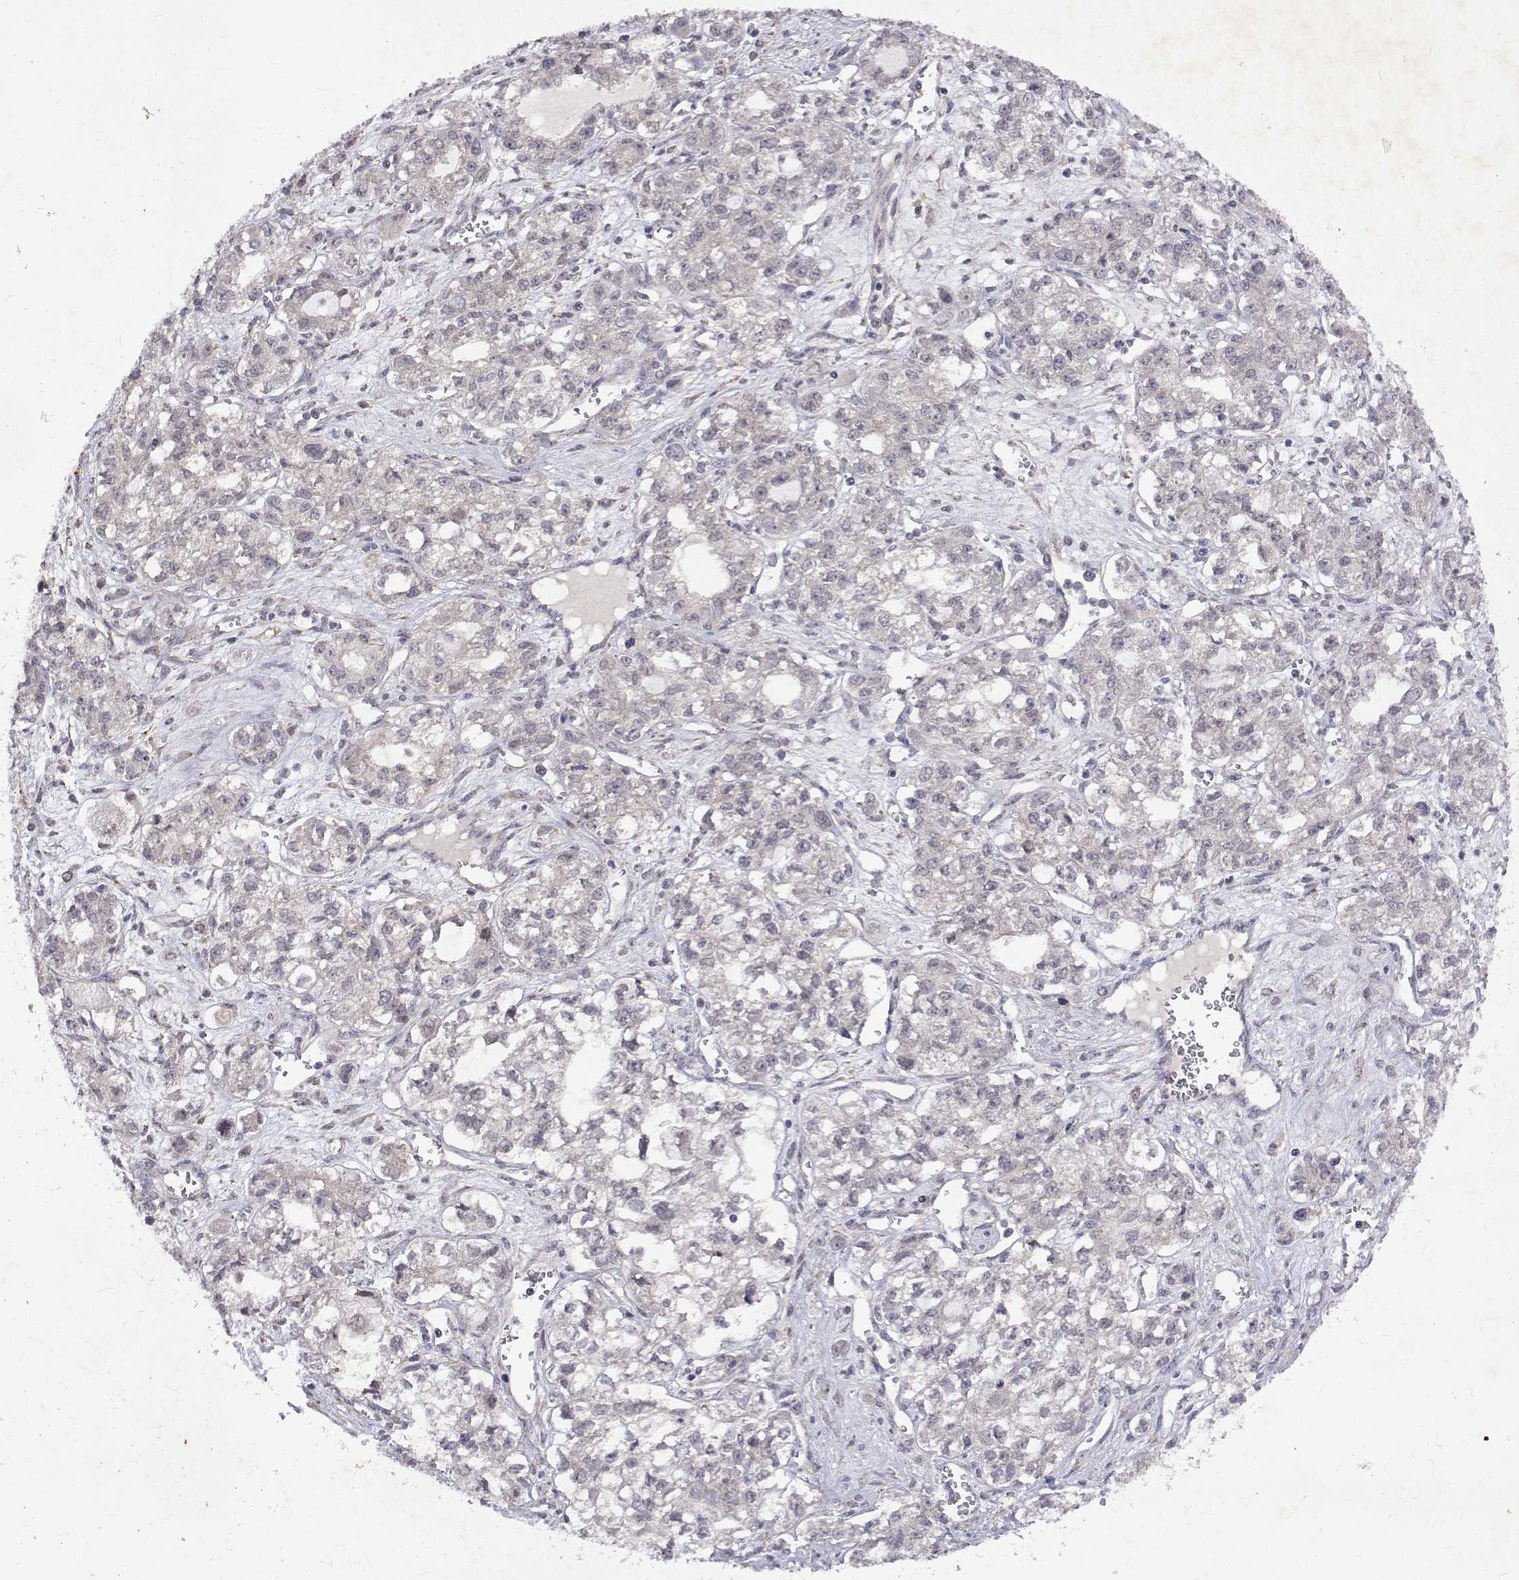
{"staining": {"intensity": "negative", "quantity": "none", "location": "none"}, "tissue": "ovarian cancer", "cell_type": "Tumor cells", "image_type": "cancer", "snomed": [{"axis": "morphology", "description": "Carcinoma, endometroid"}, {"axis": "topography", "description": "Ovary"}], "caption": "High magnification brightfield microscopy of ovarian endometroid carcinoma stained with DAB (brown) and counterstained with hematoxylin (blue): tumor cells show no significant positivity.", "gene": "ALKBH8", "patient": {"sex": "female", "age": 64}}